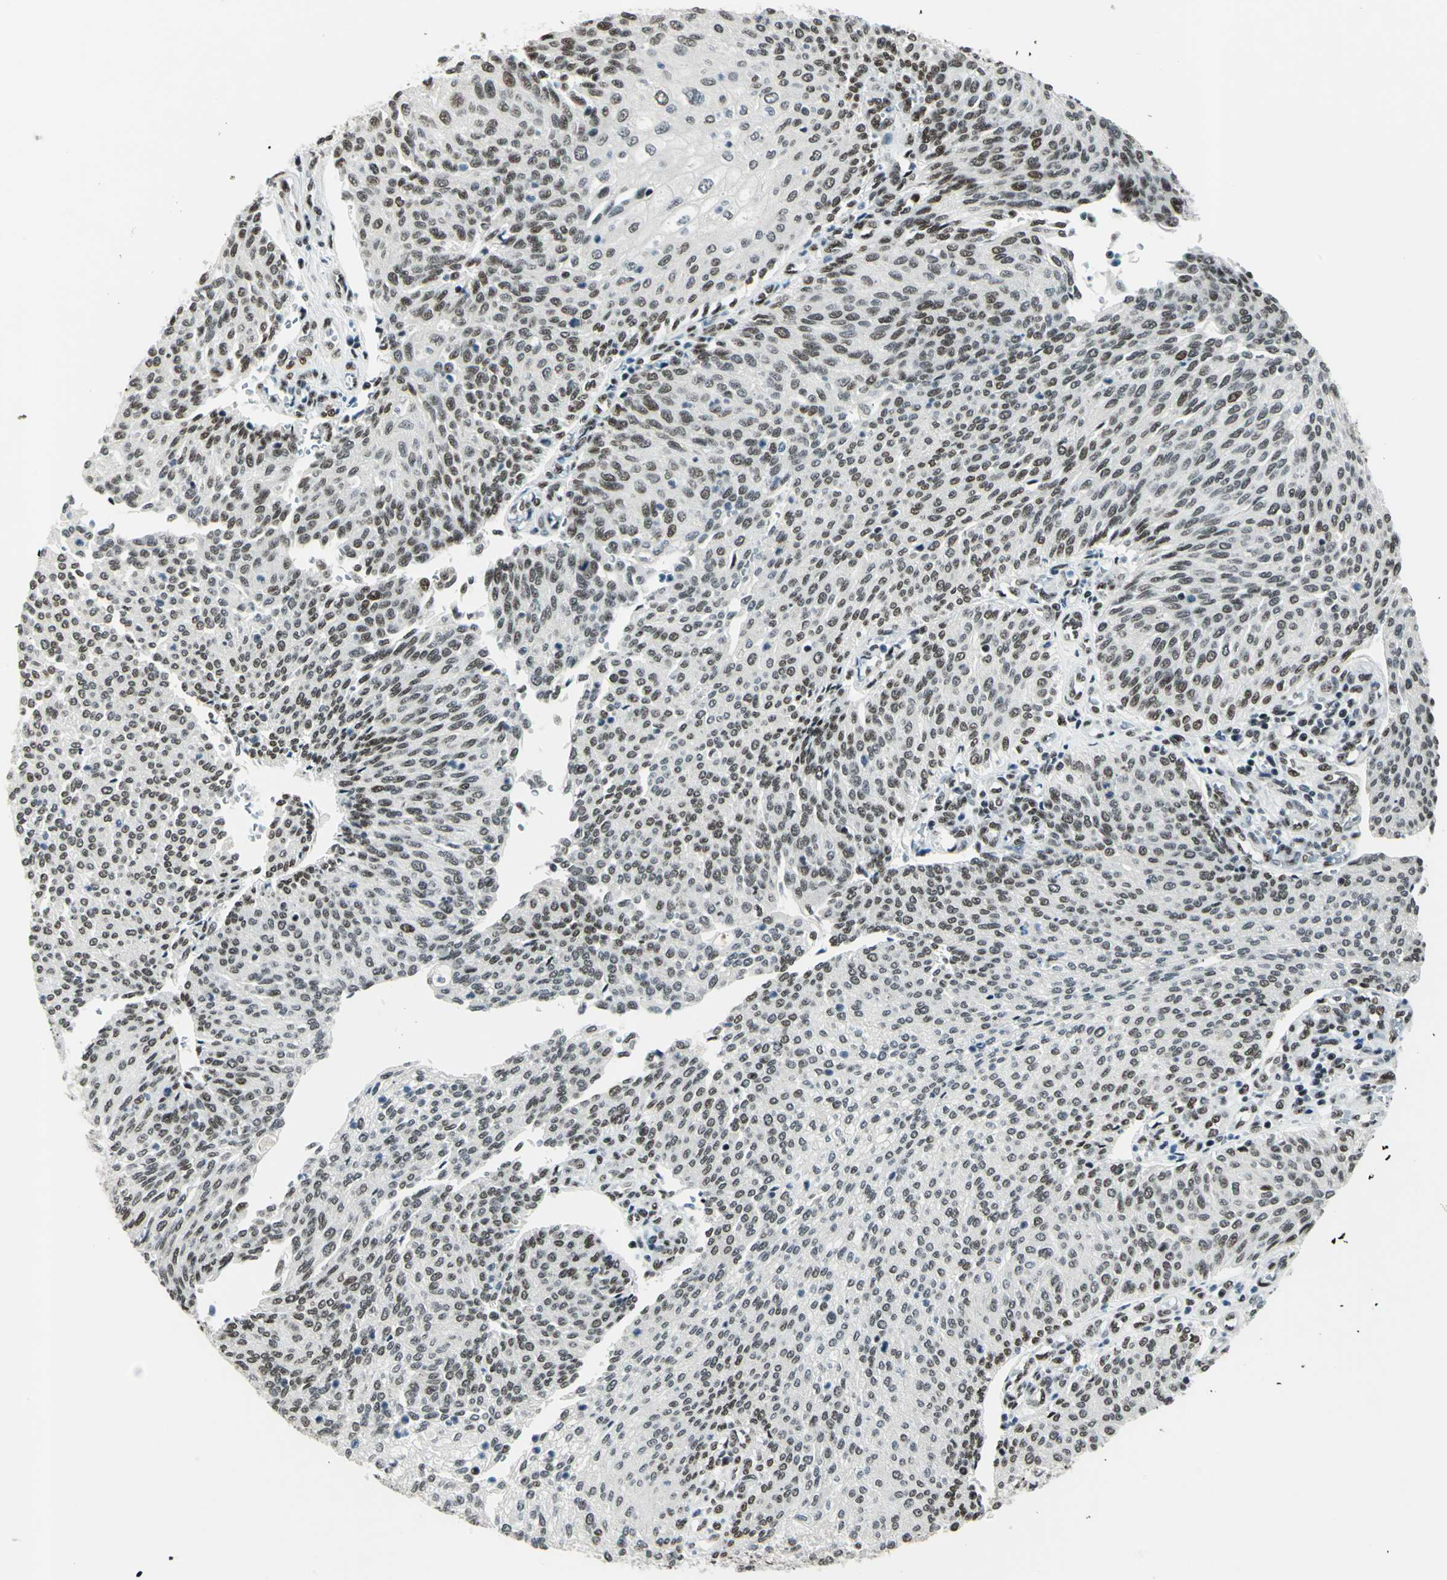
{"staining": {"intensity": "moderate", "quantity": ">75%", "location": "nuclear"}, "tissue": "urothelial cancer", "cell_type": "Tumor cells", "image_type": "cancer", "snomed": [{"axis": "morphology", "description": "Urothelial carcinoma, Low grade"}, {"axis": "topography", "description": "Urinary bladder"}], "caption": "Immunohistochemical staining of human urothelial cancer demonstrates medium levels of moderate nuclear expression in approximately >75% of tumor cells.", "gene": "KAT6B", "patient": {"sex": "female", "age": 79}}